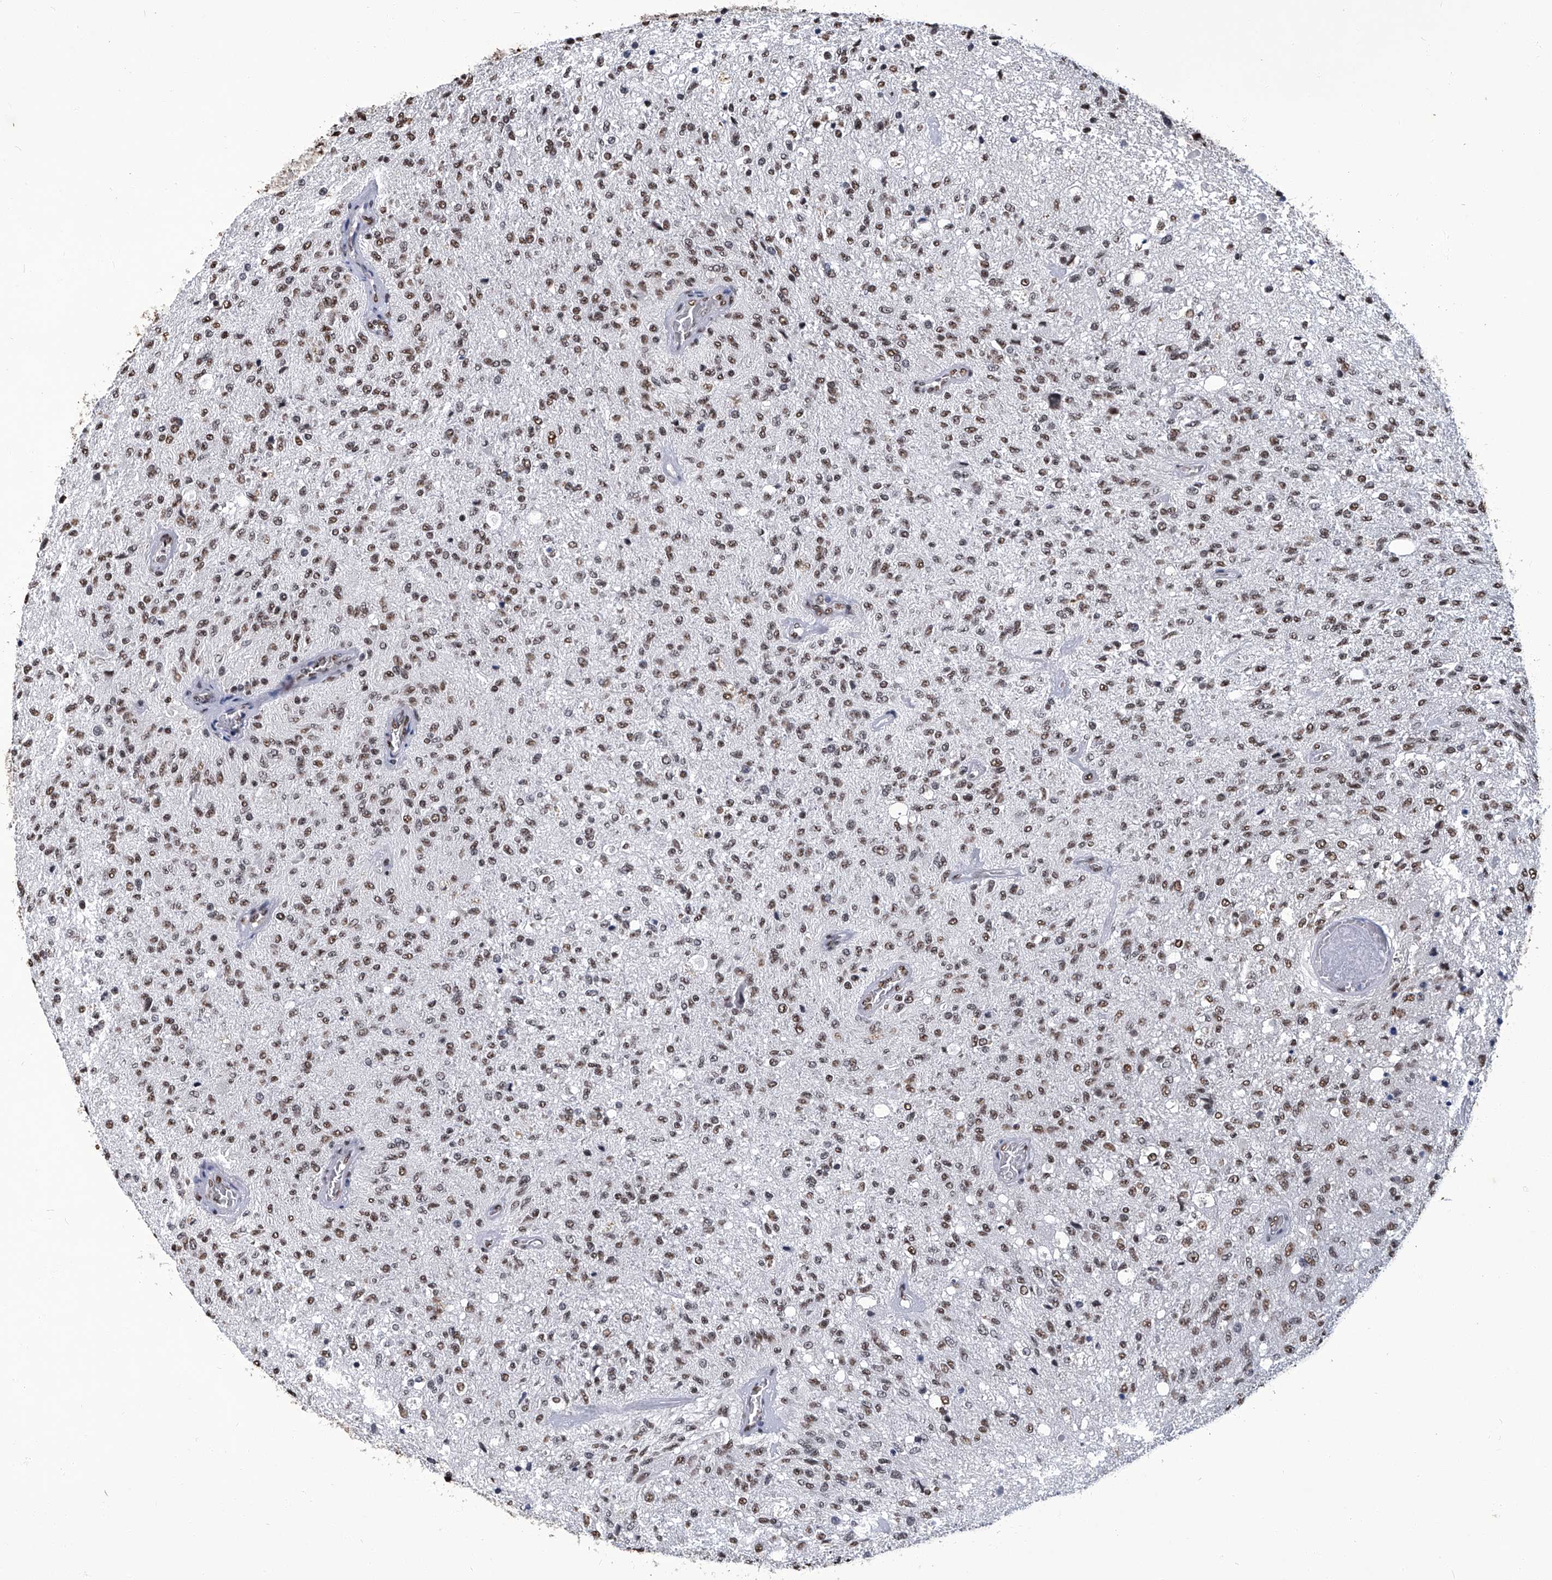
{"staining": {"intensity": "moderate", "quantity": ">75%", "location": "nuclear"}, "tissue": "glioma", "cell_type": "Tumor cells", "image_type": "cancer", "snomed": [{"axis": "morphology", "description": "Normal tissue, NOS"}, {"axis": "morphology", "description": "Glioma, malignant, High grade"}, {"axis": "topography", "description": "Cerebral cortex"}], "caption": "The histopathology image demonstrates staining of malignant glioma (high-grade), revealing moderate nuclear protein staining (brown color) within tumor cells.", "gene": "HBP1", "patient": {"sex": "male", "age": 77}}